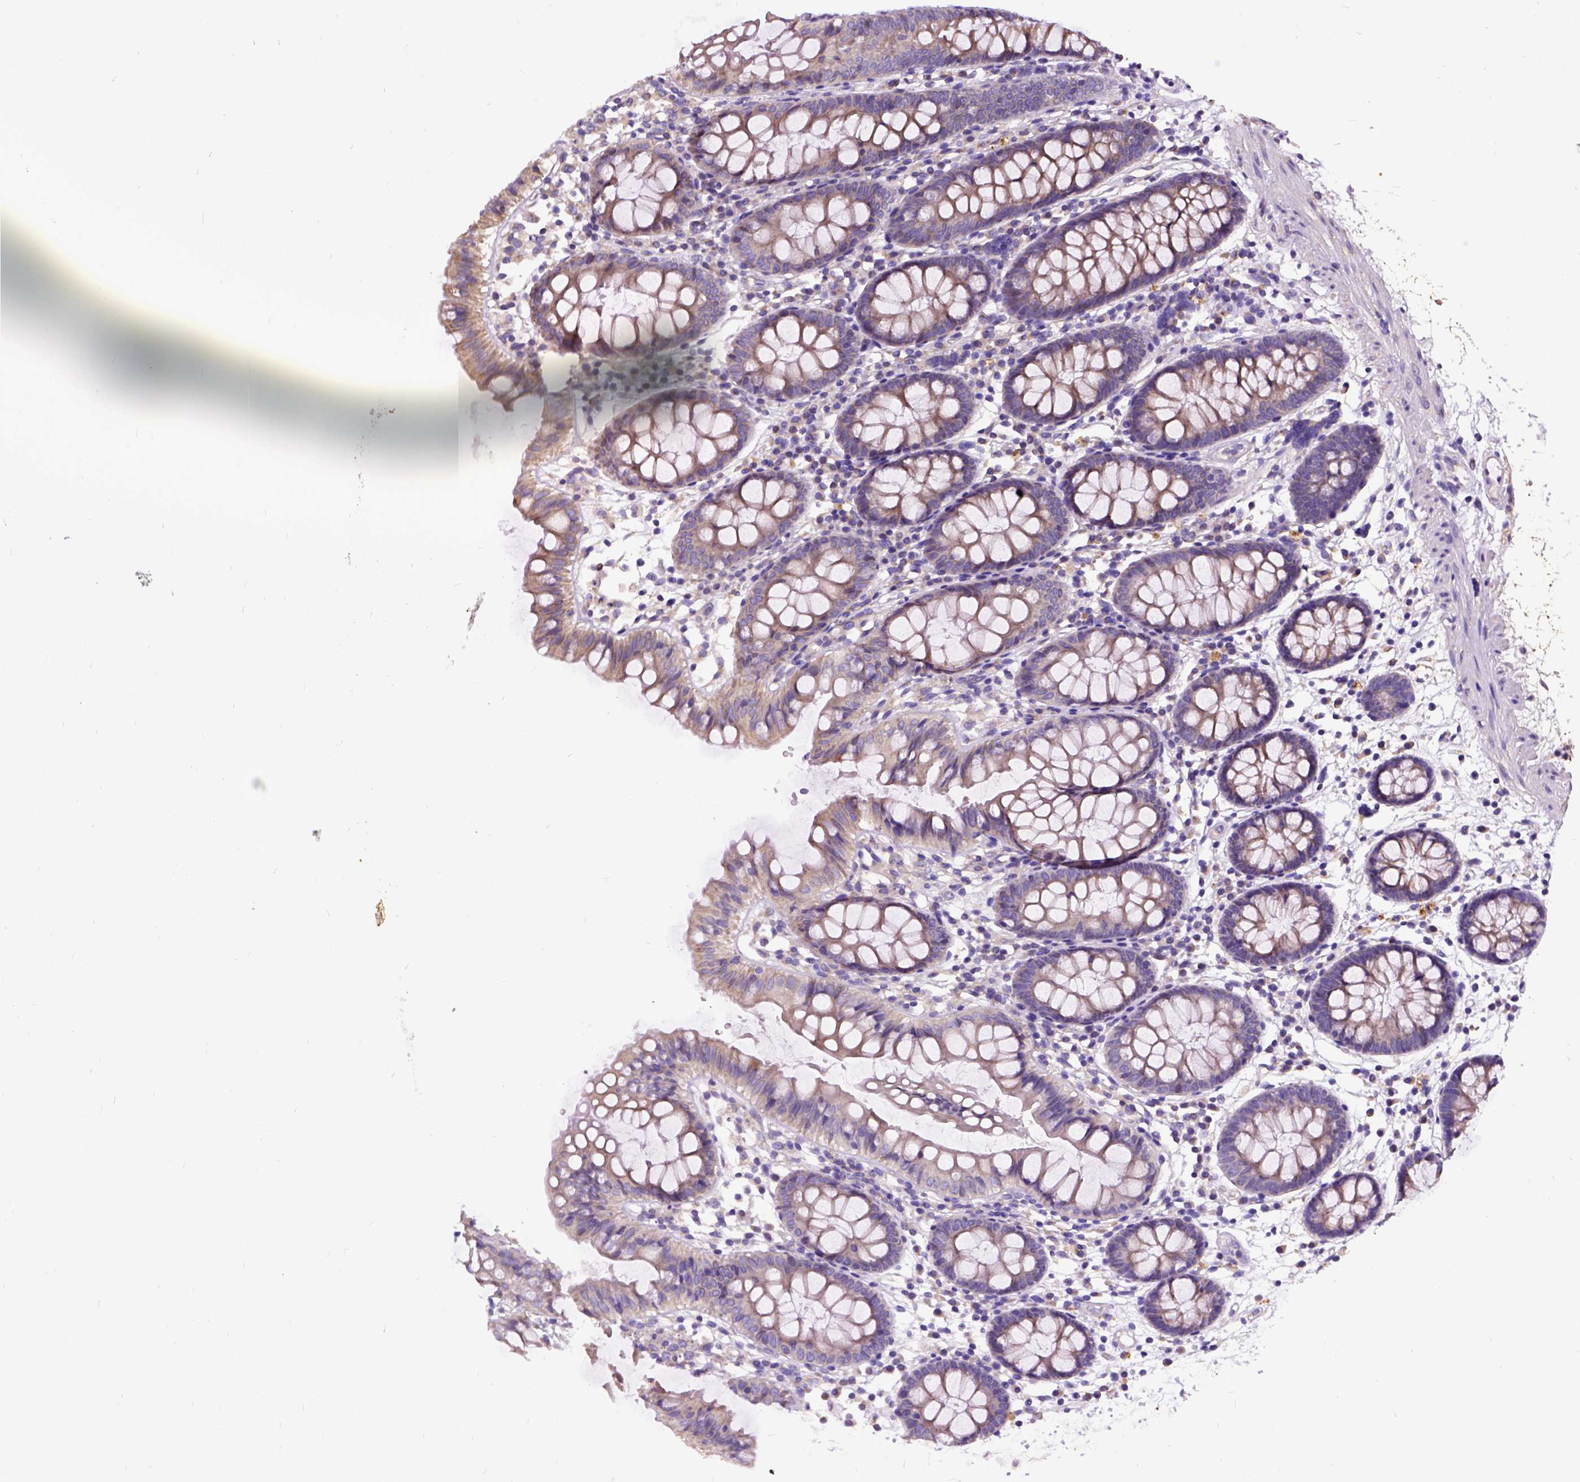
{"staining": {"intensity": "negative", "quantity": "none", "location": "none"}, "tissue": "colon", "cell_type": "Endothelial cells", "image_type": "normal", "snomed": [{"axis": "morphology", "description": "Normal tissue, NOS"}, {"axis": "topography", "description": "Colon"}], "caption": "Protein analysis of unremarkable colon exhibits no significant staining in endothelial cells. Brightfield microscopy of immunohistochemistry (IHC) stained with DAB (brown) and hematoxylin (blue), captured at high magnification.", "gene": "CFAP54", "patient": {"sex": "female", "age": 84}}